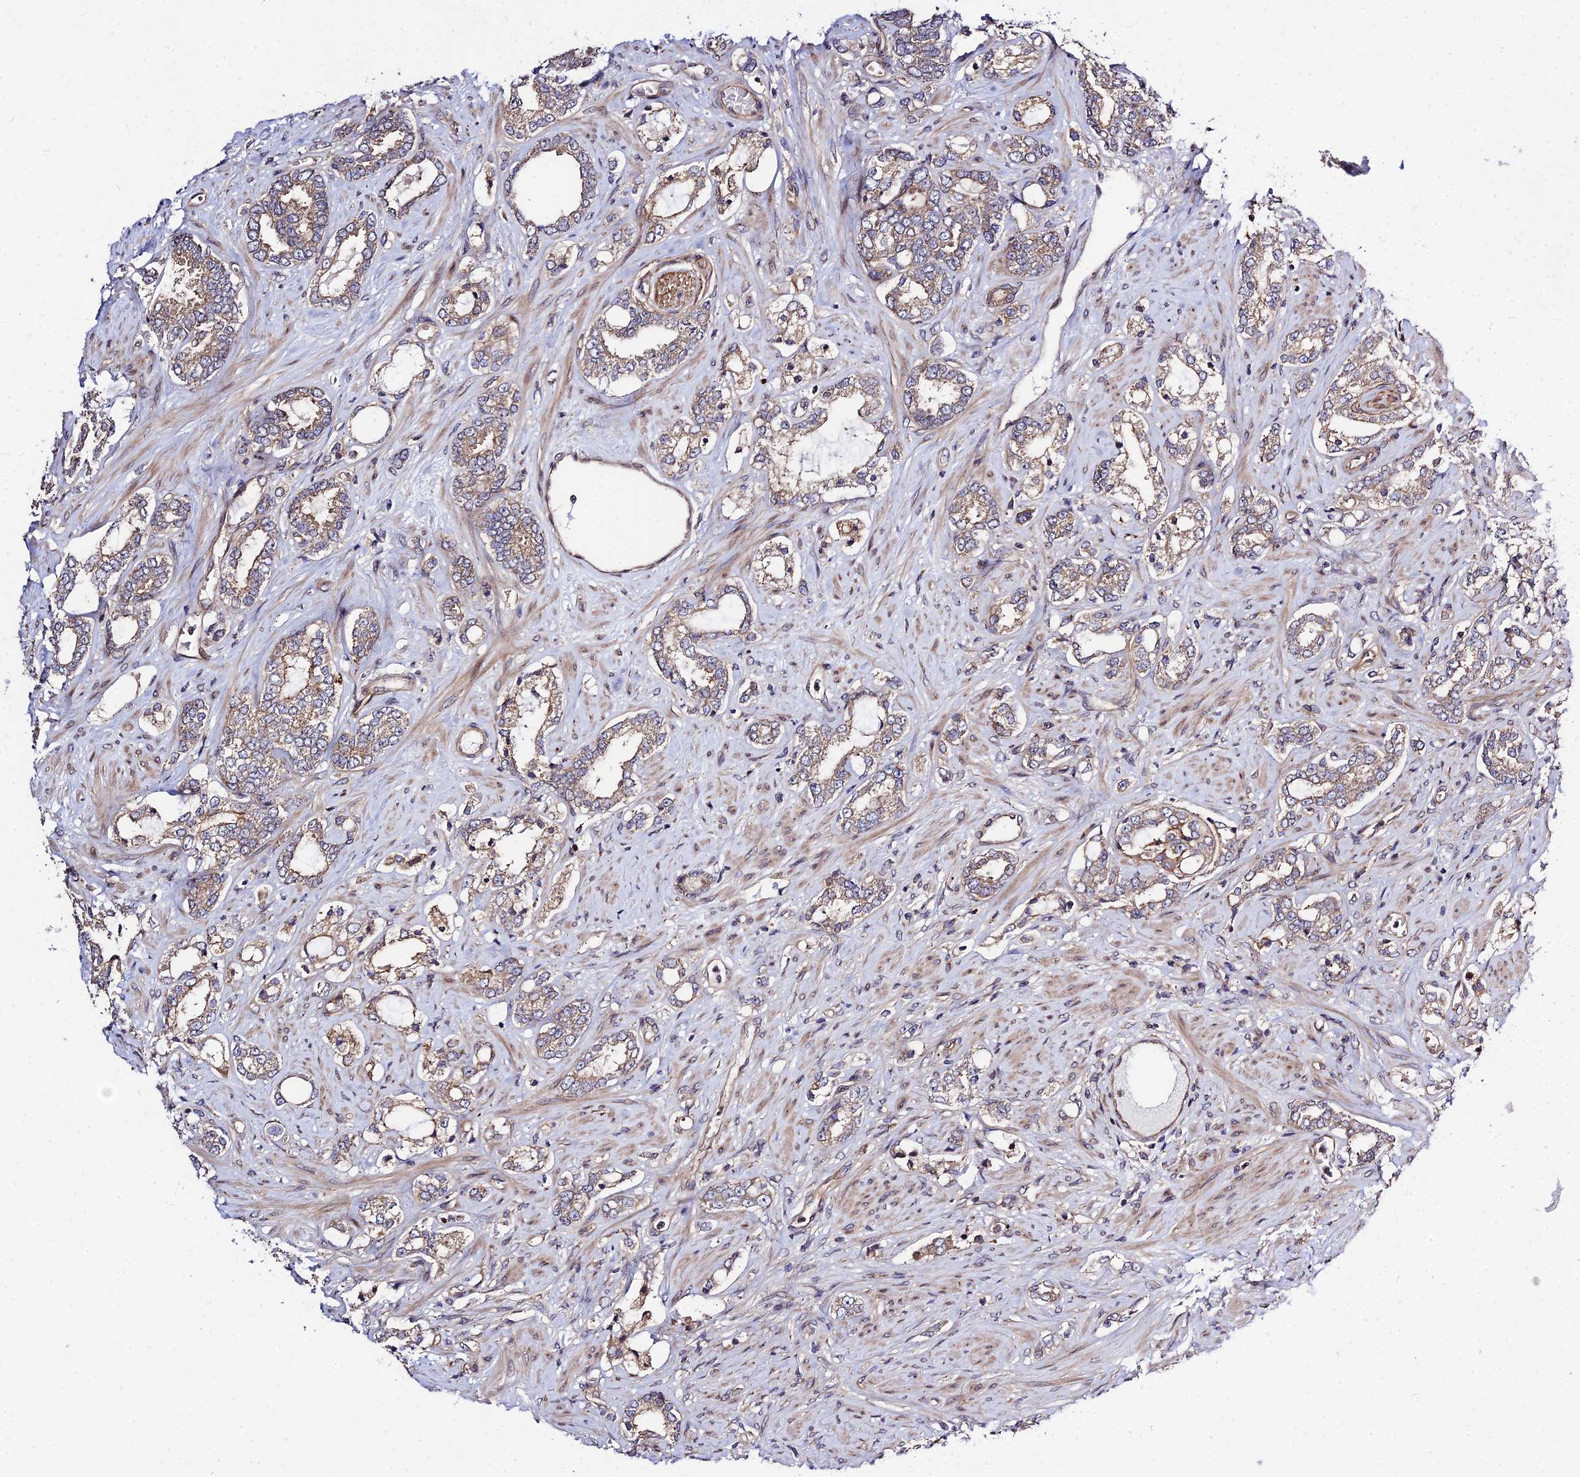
{"staining": {"intensity": "moderate", "quantity": "25%-75%", "location": "cytoplasmic/membranous"}, "tissue": "prostate cancer", "cell_type": "Tumor cells", "image_type": "cancer", "snomed": [{"axis": "morphology", "description": "Adenocarcinoma, High grade"}, {"axis": "topography", "description": "Prostate"}], "caption": "Tumor cells show moderate cytoplasmic/membranous expression in about 25%-75% of cells in prostate cancer. The staining is performed using DAB (3,3'-diaminobenzidine) brown chromogen to label protein expression. The nuclei are counter-stained blue using hematoxylin.", "gene": "SMG6", "patient": {"sex": "male", "age": 64}}